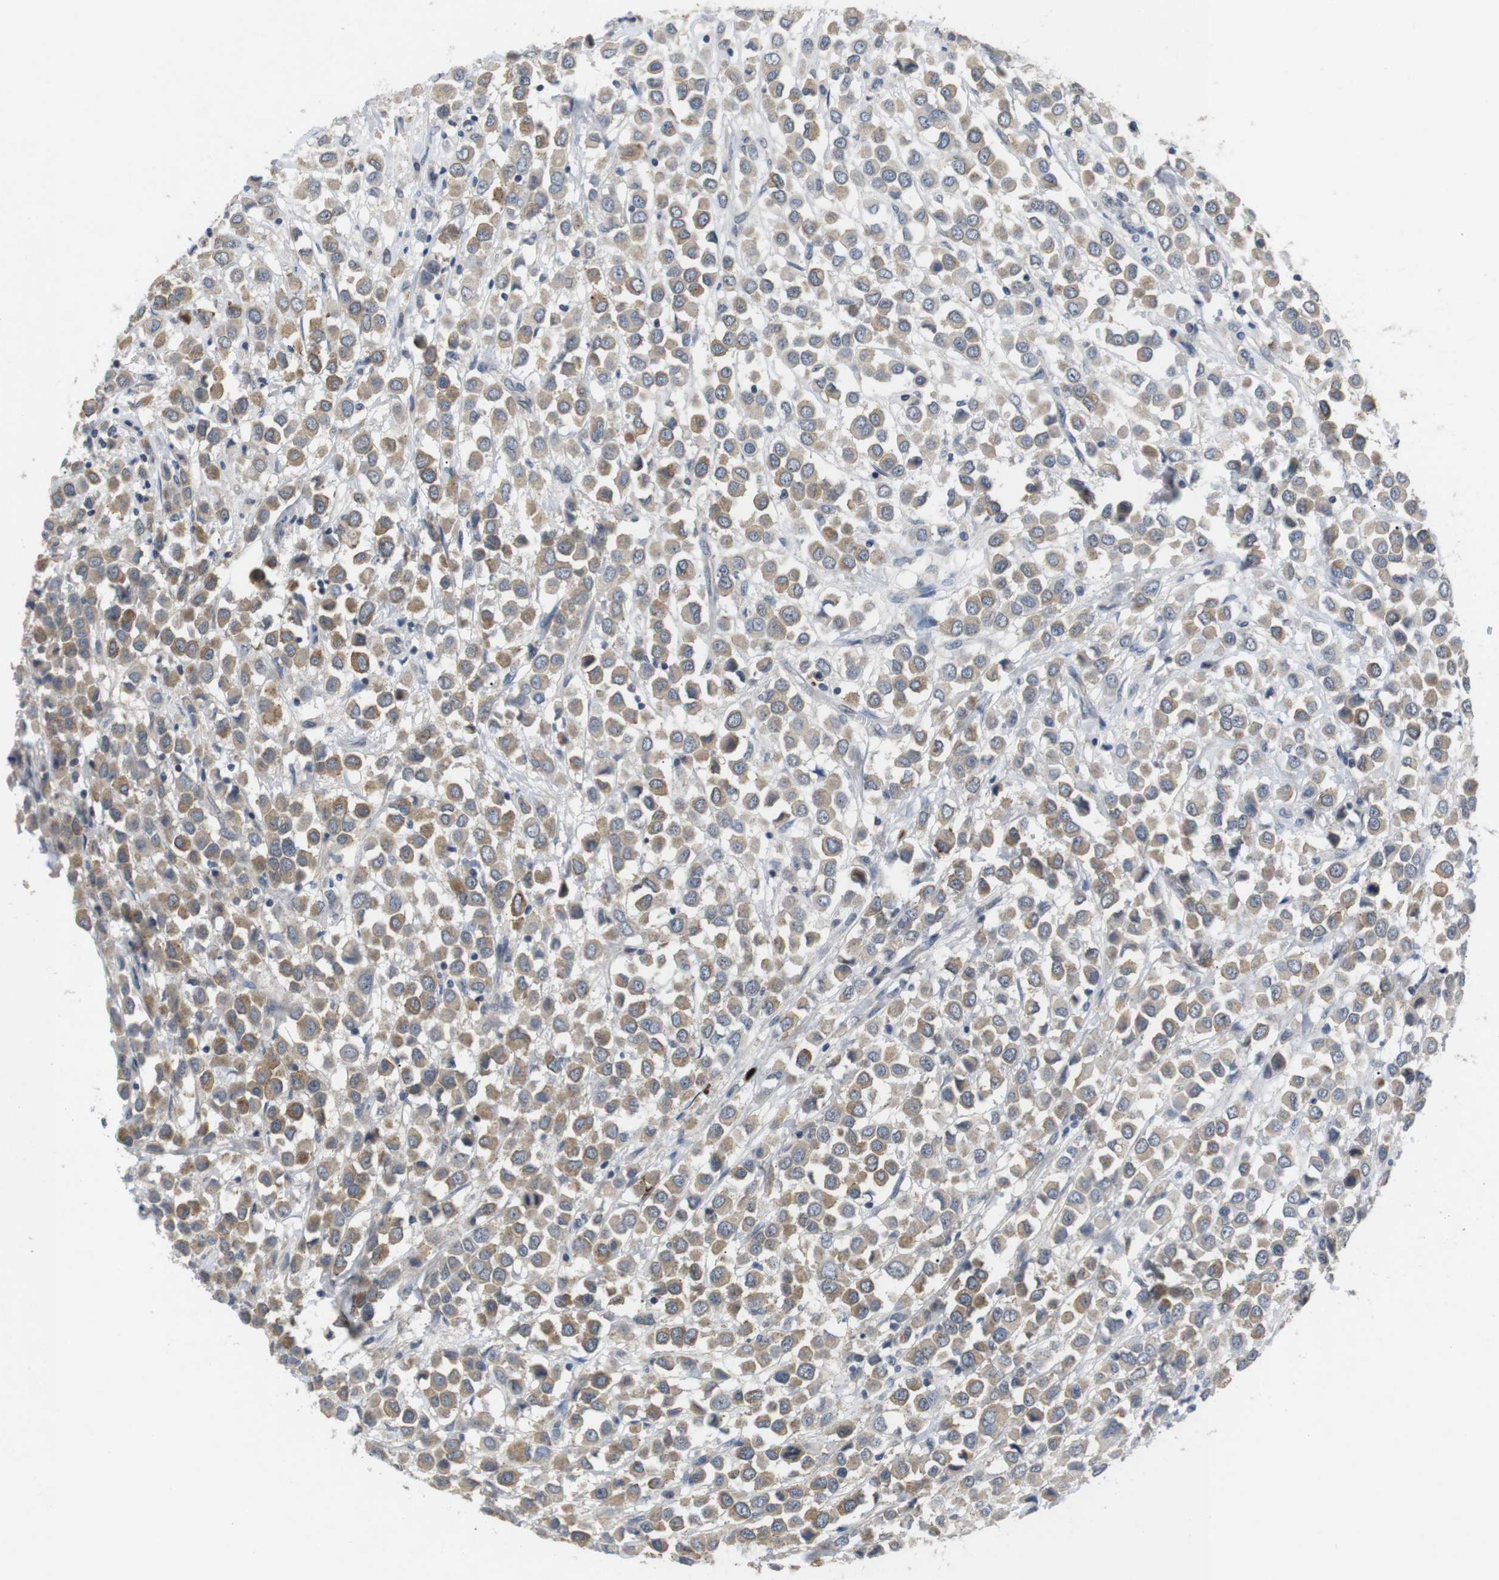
{"staining": {"intensity": "moderate", "quantity": ">75%", "location": "cytoplasmic/membranous"}, "tissue": "breast cancer", "cell_type": "Tumor cells", "image_type": "cancer", "snomed": [{"axis": "morphology", "description": "Duct carcinoma"}, {"axis": "topography", "description": "Breast"}], "caption": "Immunohistochemistry micrograph of breast cancer (infiltrating ductal carcinoma) stained for a protein (brown), which demonstrates medium levels of moderate cytoplasmic/membranous positivity in approximately >75% of tumor cells.", "gene": "NECTIN1", "patient": {"sex": "female", "age": 61}}